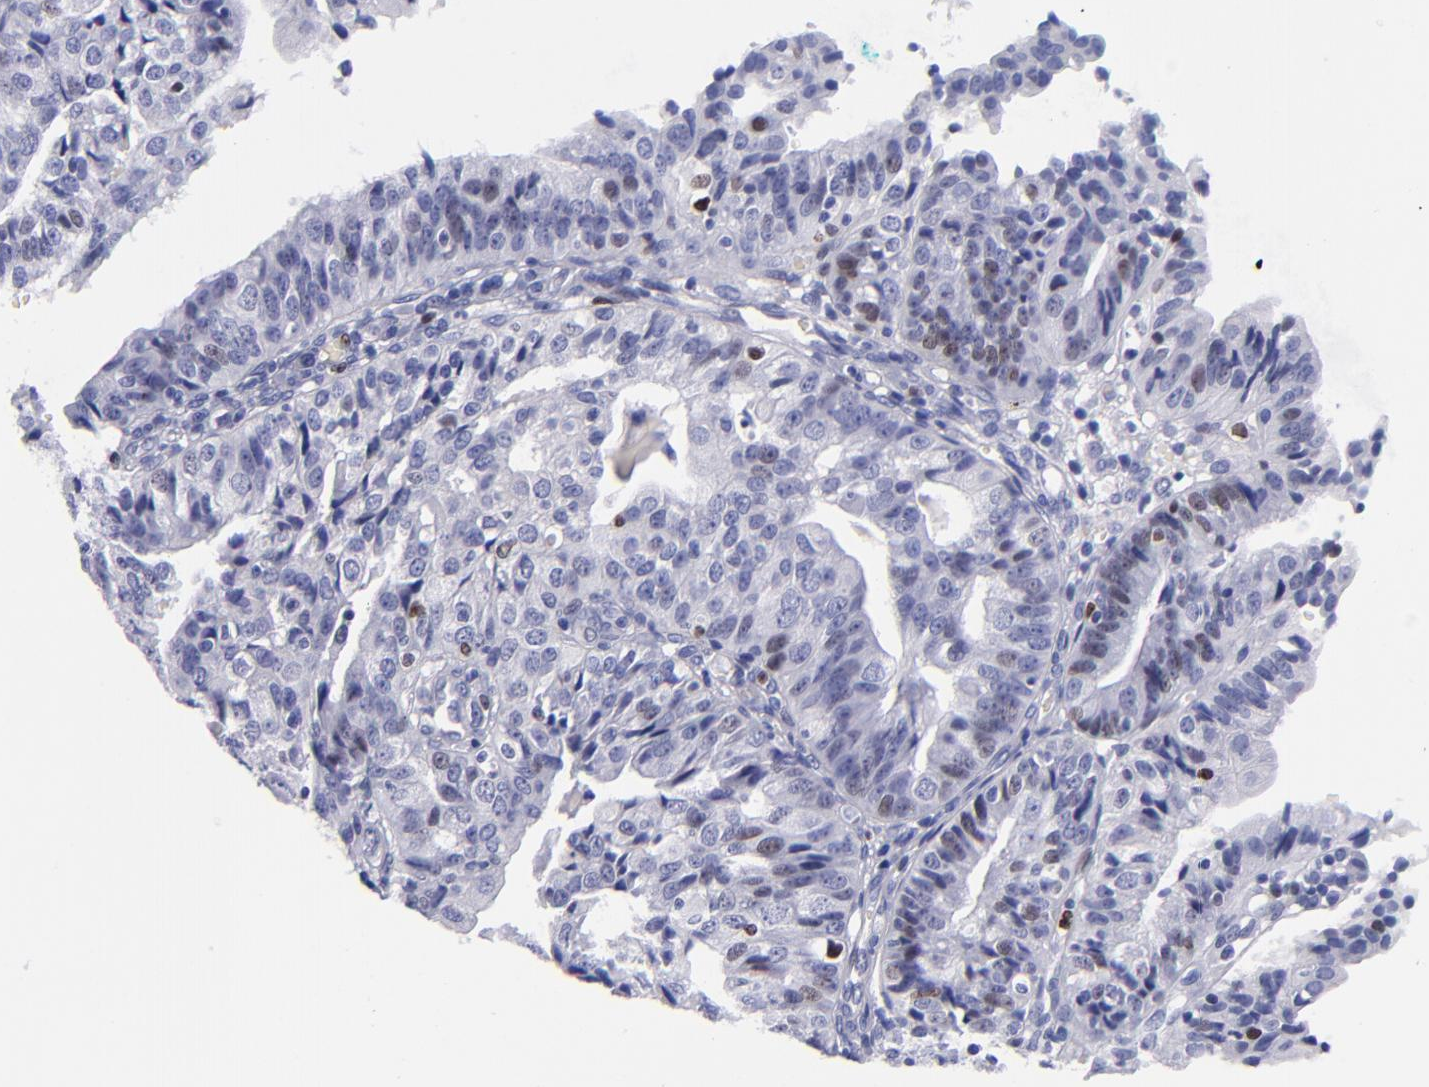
{"staining": {"intensity": "negative", "quantity": "none", "location": "none"}, "tissue": "endometrial cancer", "cell_type": "Tumor cells", "image_type": "cancer", "snomed": [{"axis": "morphology", "description": "Adenocarcinoma, NOS"}, {"axis": "topography", "description": "Endometrium"}], "caption": "There is no significant positivity in tumor cells of endometrial cancer (adenocarcinoma). (DAB immunohistochemistry (IHC) with hematoxylin counter stain).", "gene": "MCM7", "patient": {"sex": "female", "age": 56}}